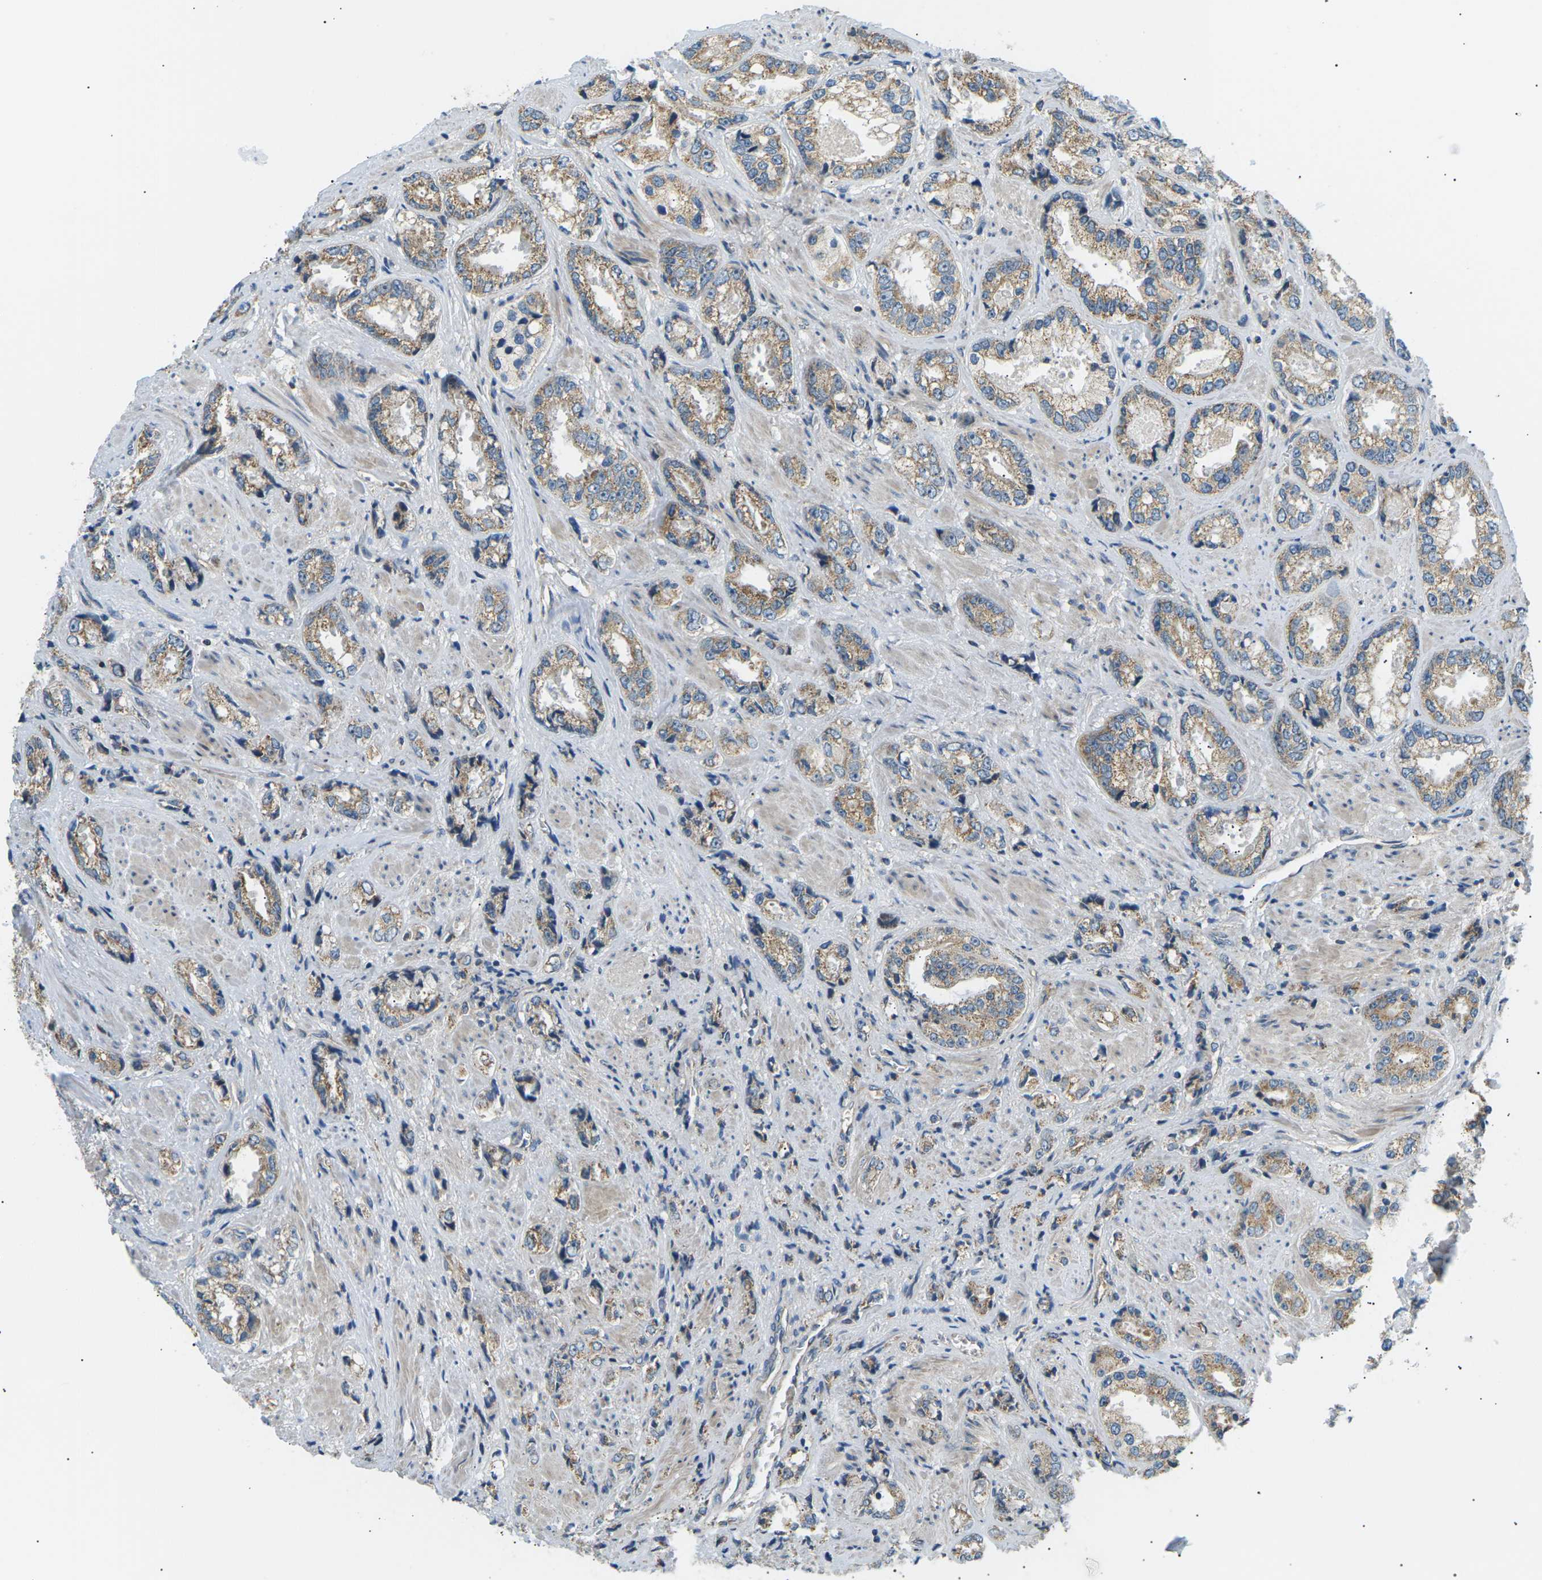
{"staining": {"intensity": "moderate", "quantity": ">75%", "location": "cytoplasmic/membranous"}, "tissue": "prostate cancer", "cell_type": "Tumor cells", "image_type": "cancer", "snomed": [{"axis": "morphology", "description": "Adenocarcinoma, High grade"}, {"axis": "topography", "description": "Prostate"}], "caption": "Approximately >75% of tumor cells in human prostate cancer (adenocarcinoma (high-grade)) show moderate cytoplasmic/membranous protein positivity as visualized by brown immunohistochemical staining.", "gene": "TBC1D8", "patient": {"sex": "male", "age": 61}}